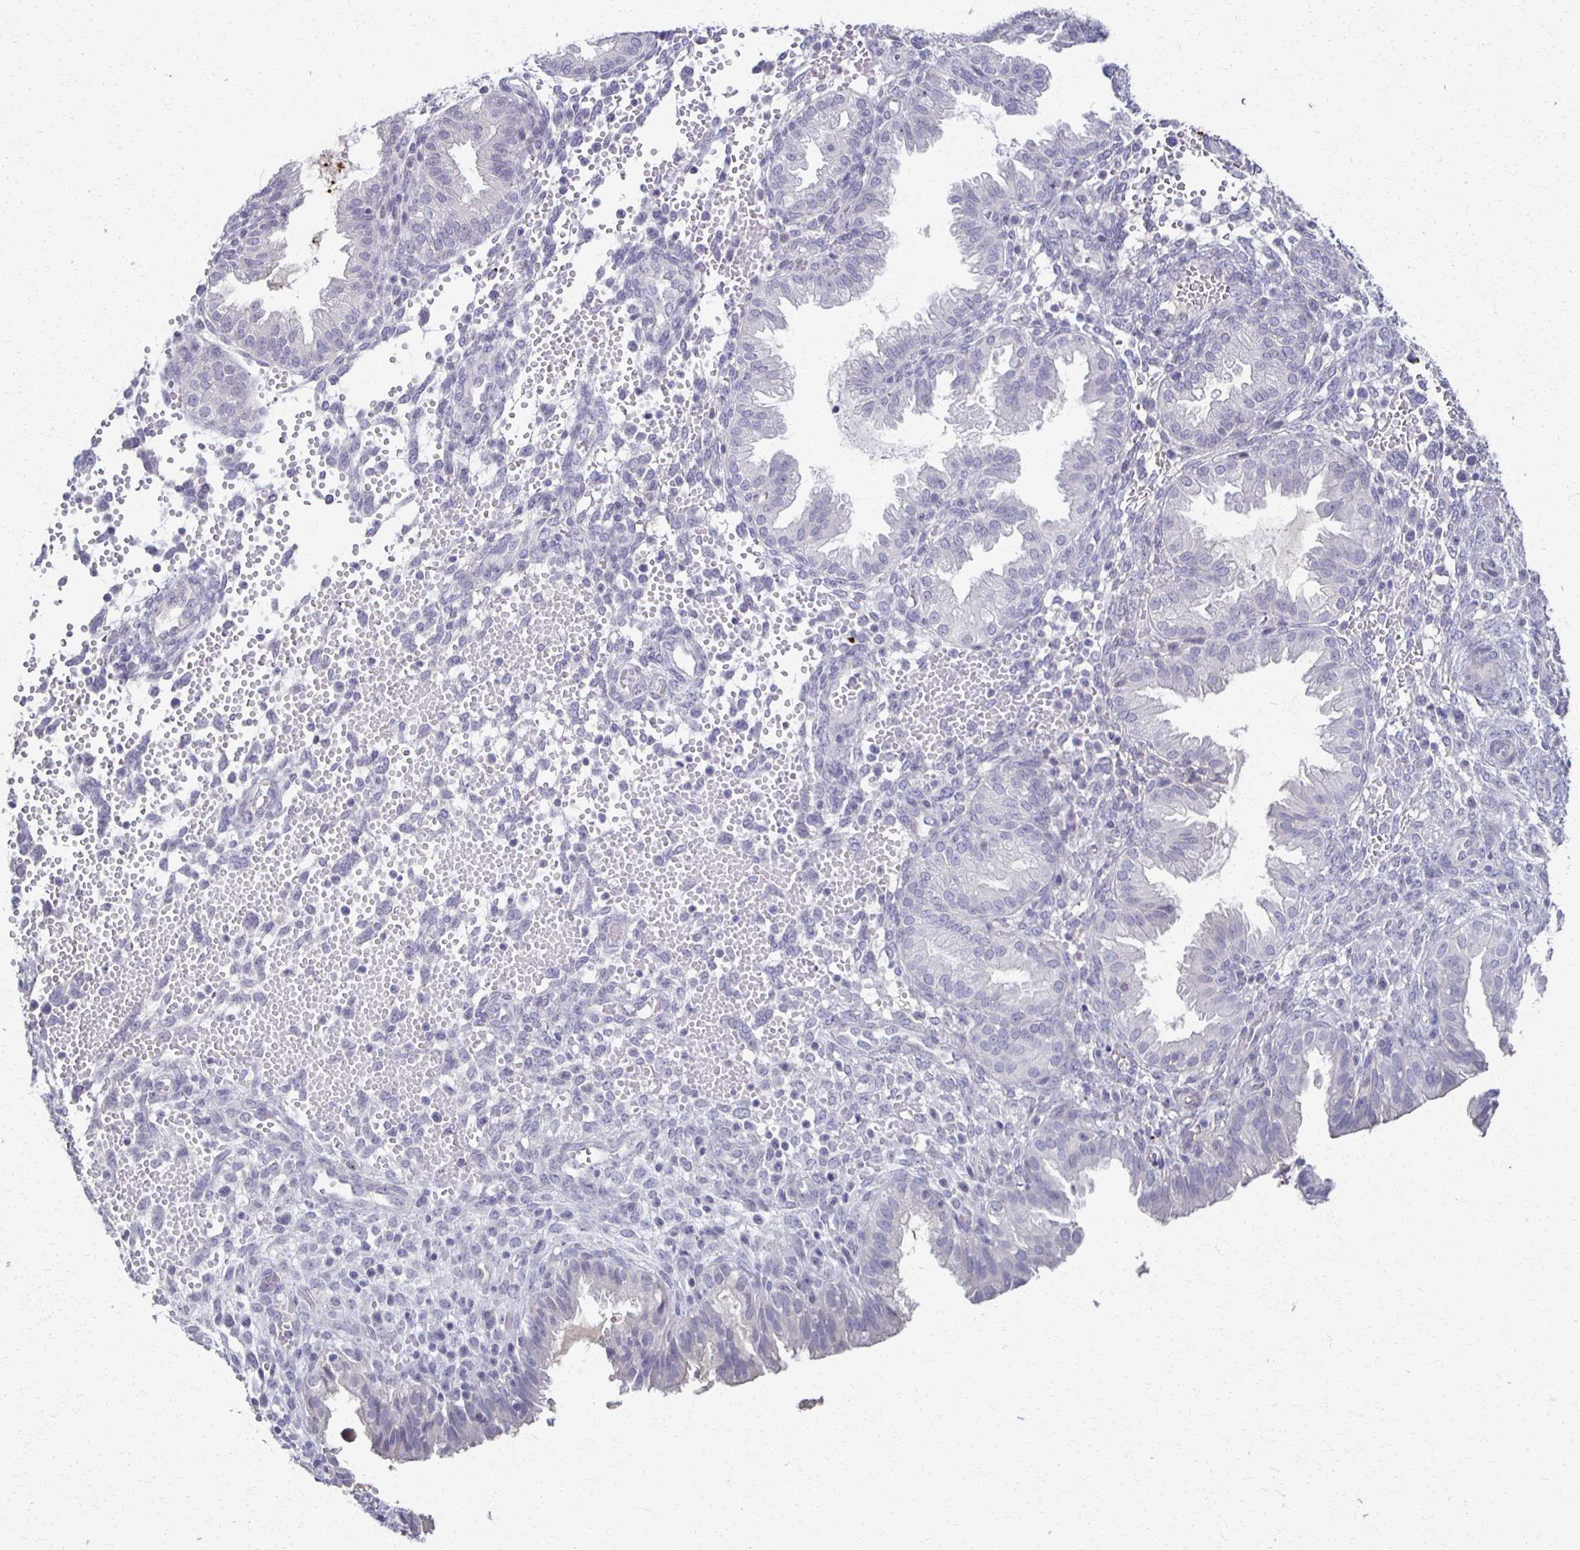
{"staining": {"intensity": "negative", "quantity": "none", "location": "none"}, "tissue": "endometrium", "cell_type": "Cells in endometrial stroma", "image_type": "normal", "snomed": [{"axis": "morphology", "description": "Normal tissue, NOS"}, {"axis": "topography", "description": "Endometrium"}], "caption": "Immunohistochemical staining of normal endometrium demonstrates no significant staining in cells in endometrial stroma.", "gene": "FOXO4", "patient": {"sex": "female", "age": 33}}